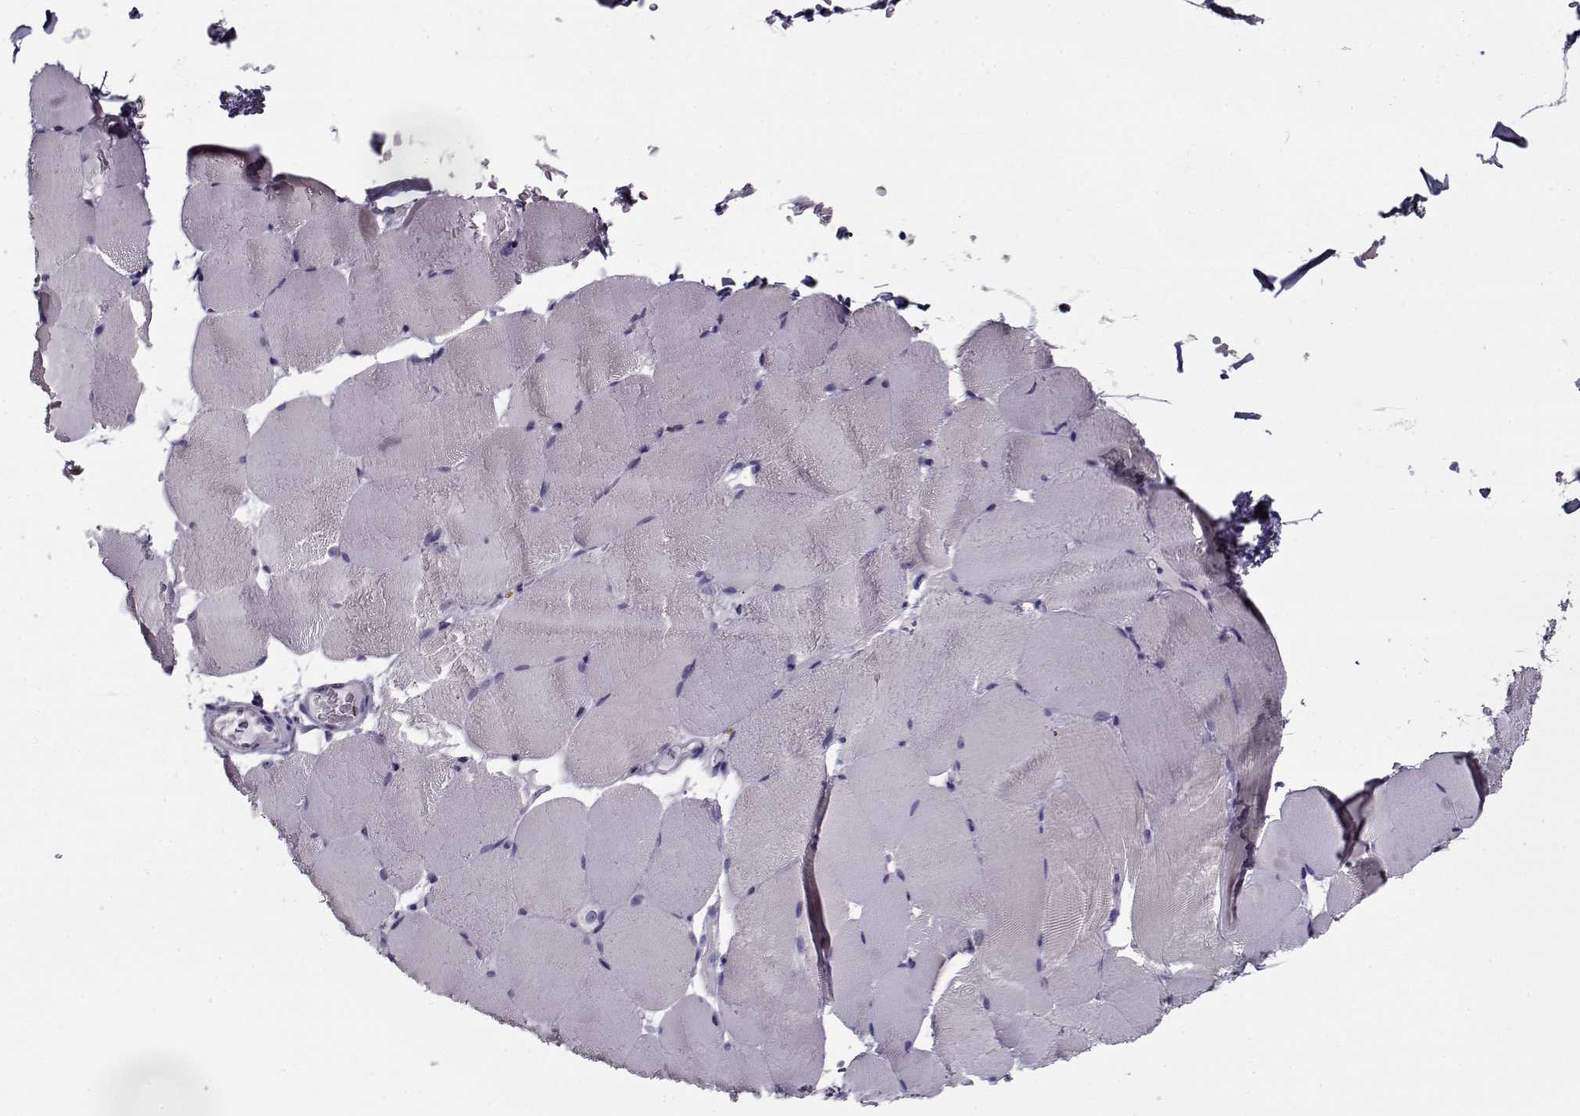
{"staining": {"intensity": "negative", "quantity": "none", "location": "none"}, "tissue": "skeletal muscle", "cell_type": "Myocytes", "image_type": "normal", "snomed": [{"axis": "morphology", "description": "Normal tissue, NOS"}, {"axis": "topography", "description": "Skeletal muscle"}], "caption": "Immunohistochemistry (IHC) histopathology image of benign skeletal muscle stained for a protein (brown), which displays no staining in myocytes.", "gene": "RNF32", "patient": {"sex": "female", "age": 37}}